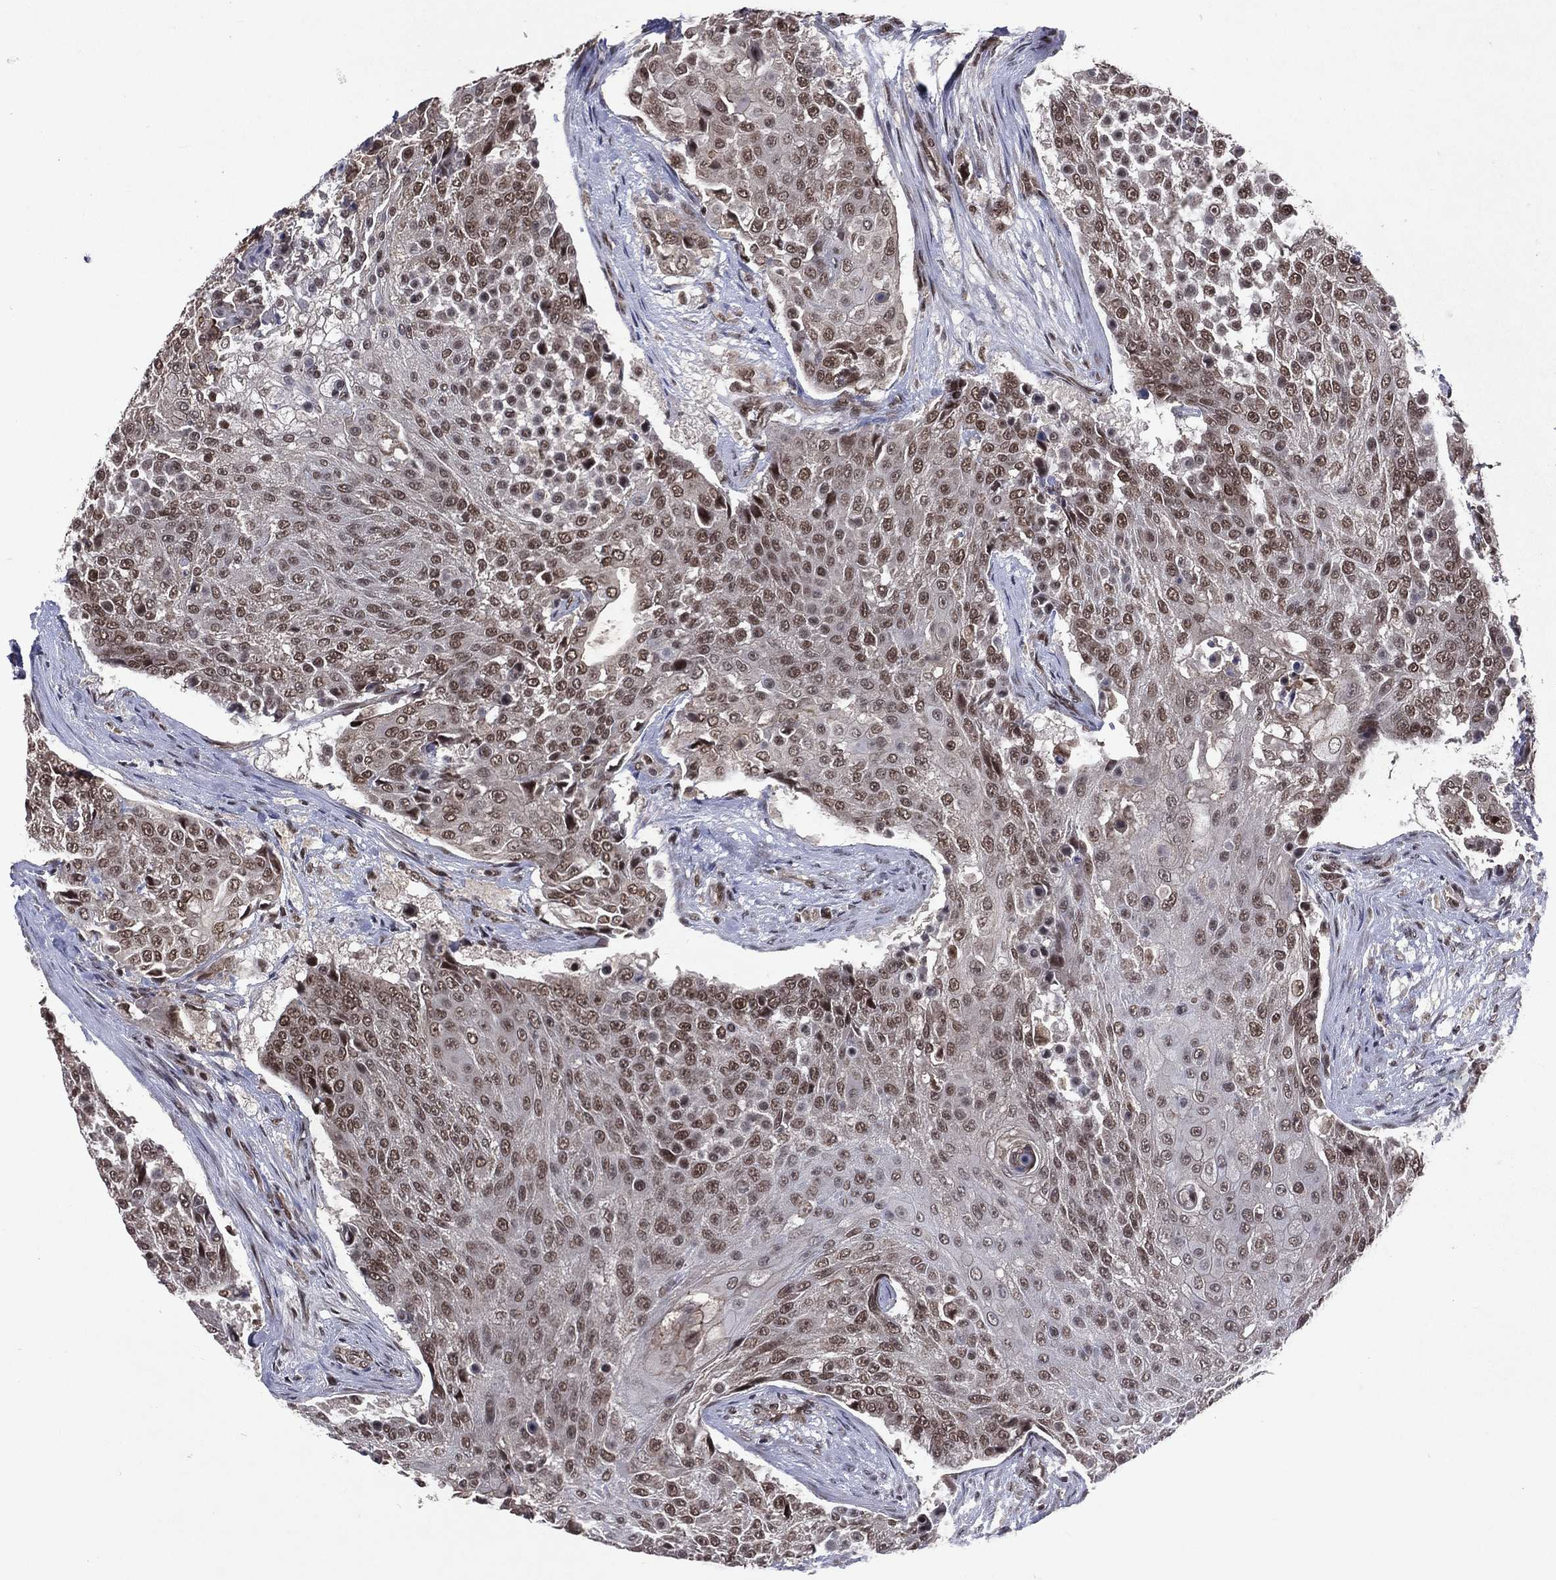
{"staining": {"intensity": "moderate", "quantity": "25%-75%", "location": "nuclear"}, "tissue": "urothelial cancer", "cell_type": "Tumor cells", "image_type": "cancer", "snomed": [{"axis": "morphology", "description": "Urothelial carcinoma, High grade"}, {"axis": "topography", "description": "Urinary bladder"}], "caption": "Tumor cells display moderate nuclear positivity in approximately 25%-75% of cells in urothelial cancer. Immunohistochemistry stains the protein in brown and the nuclei are stained blue.", "gene": "DMAP1", "patient": {"sex": "female", "age": 63}}